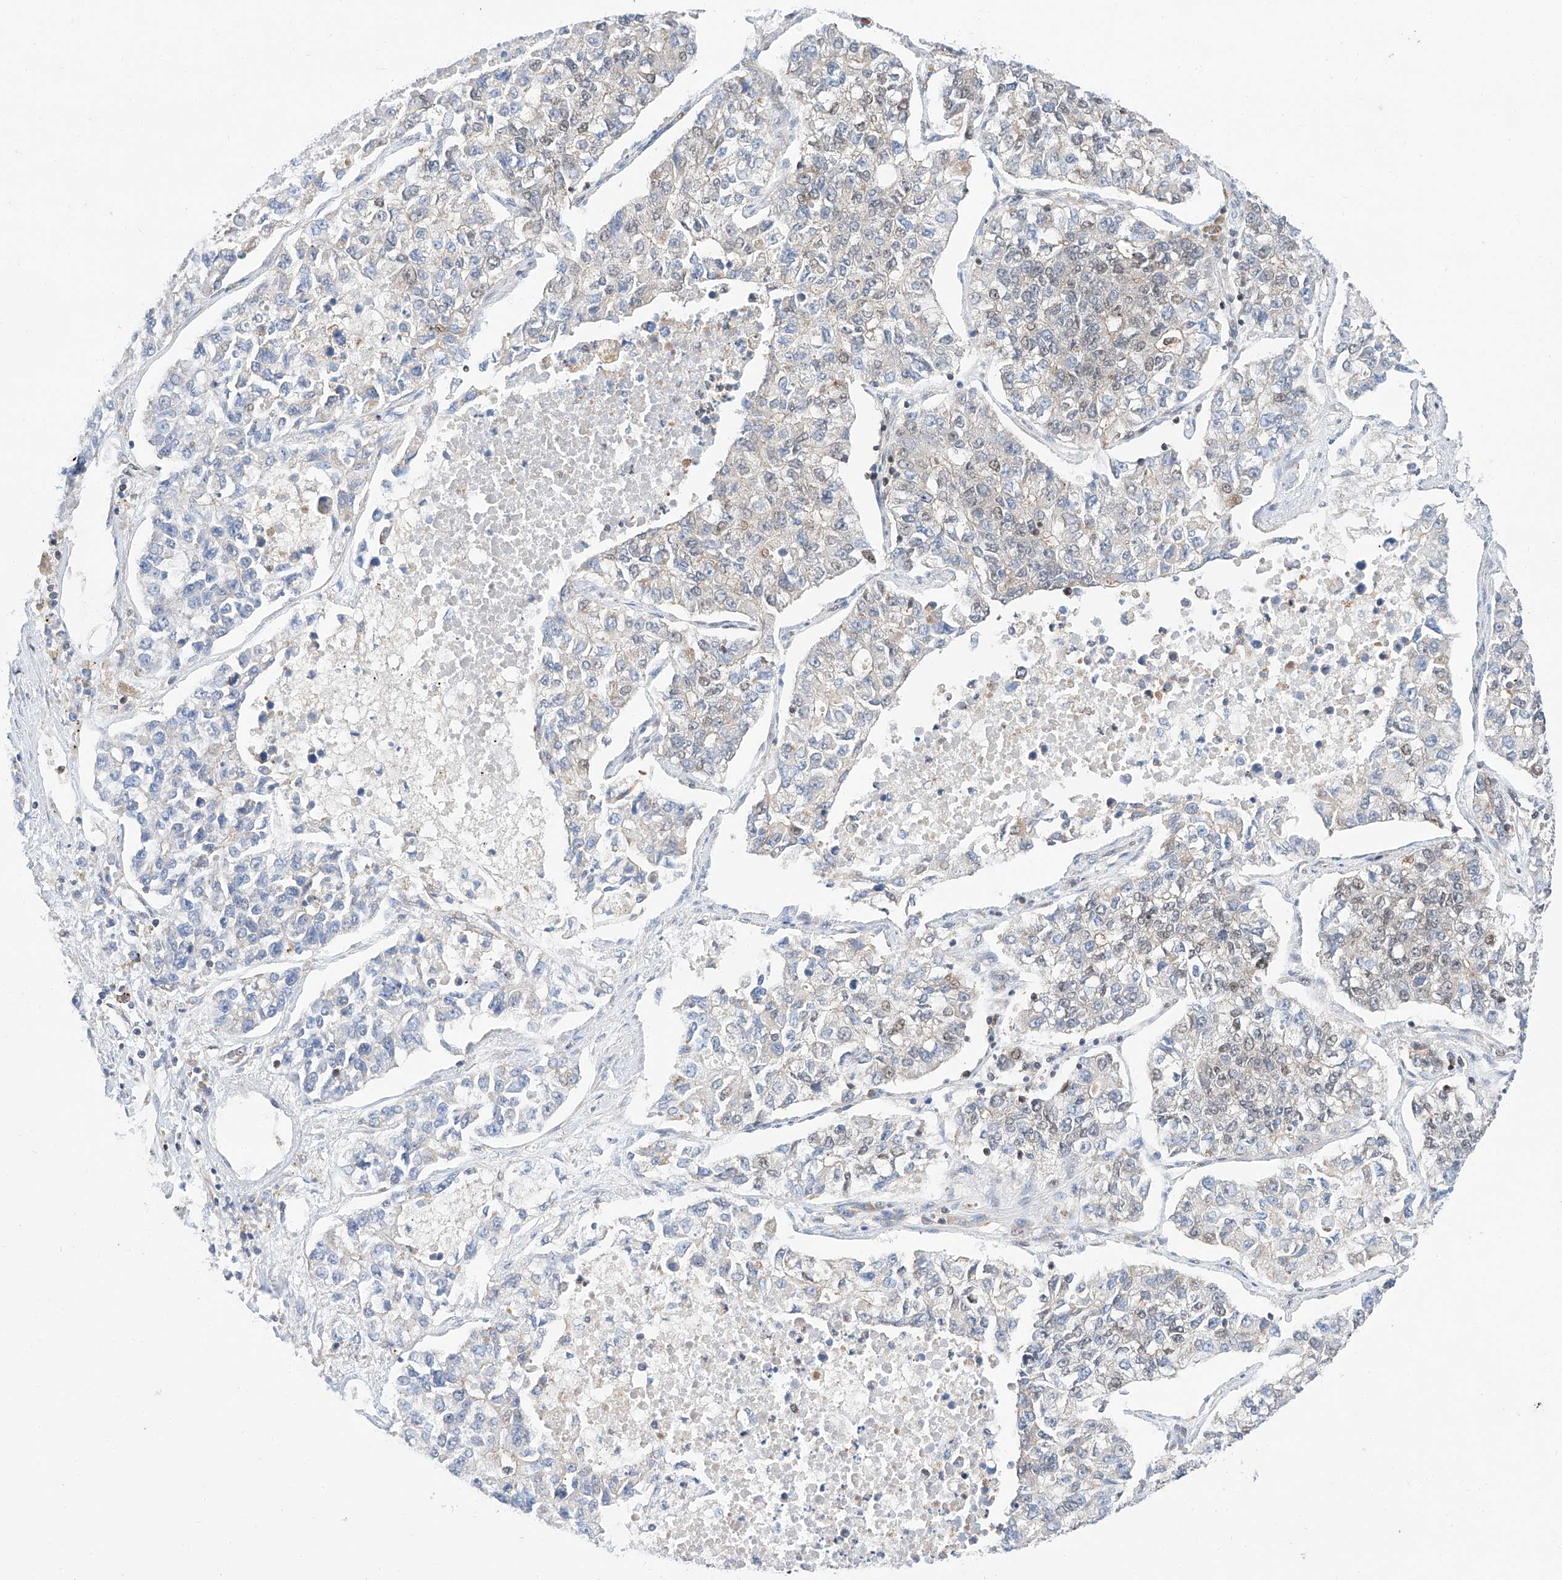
{"staining": {"intensity": "weak", "quantity": "25%-75%", "location": "nuclear"}, "tissue": "lung cancer", "cell_type": "Tumor cells", "image_type": "cancer", "snomed": [{"axis": "morphology", "description": "Adenocarcinoma, NOS"}, {"axis": "topography", "description": "Lung"}], "caption": "This histopathology image demonstrates immunohistochemistry staining of lung cancer (adenocarcinoma), with low weak nuclear positivity in approximately 25%-75% of tumor cells.", "gene": "HDAC9", "patient": {"sex": "male", "age": 49}}